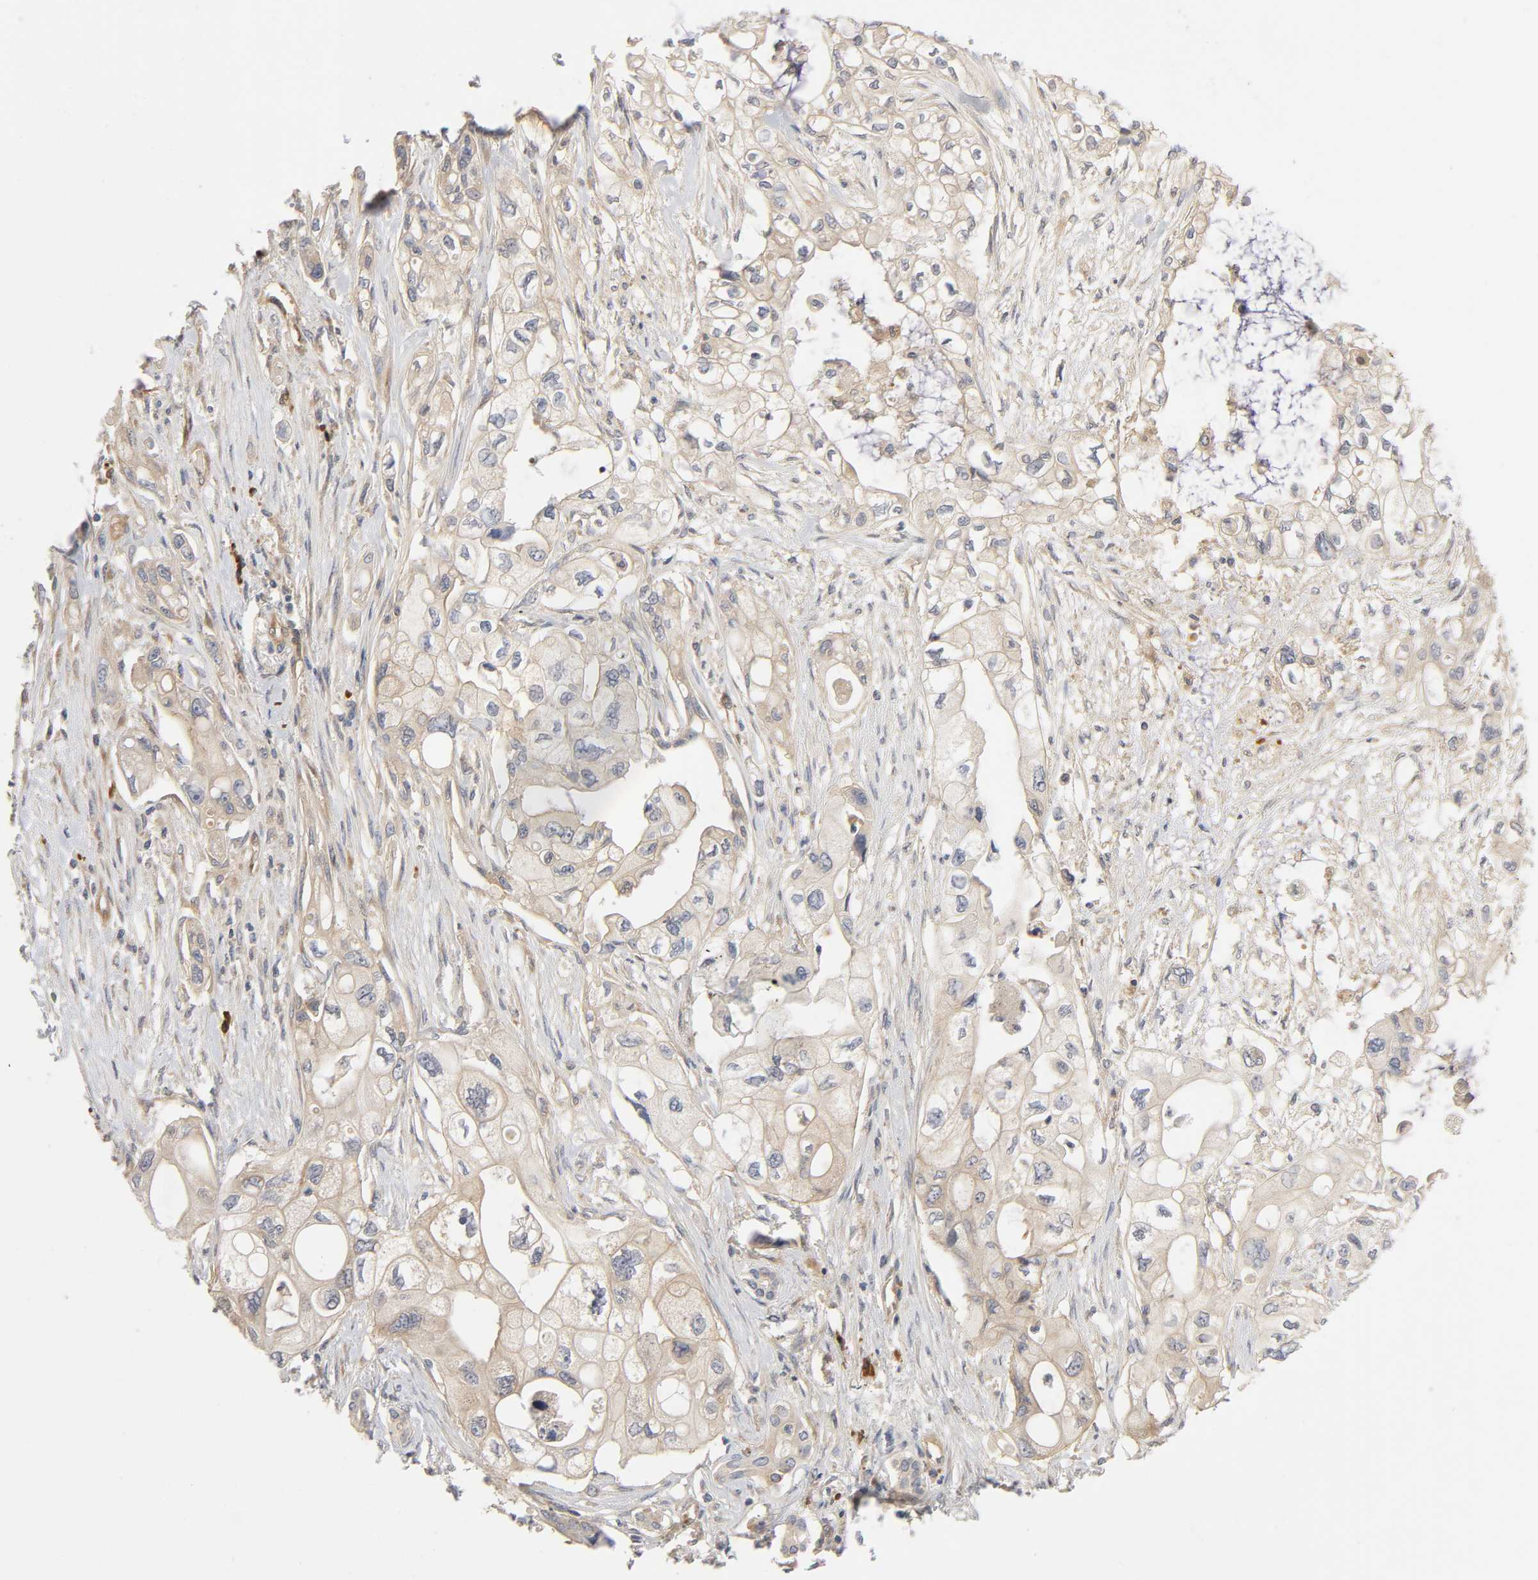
{"staining": {"intensity": "moderate", "quantity": ">75%", "location": "cytoplasmic/membranous"}, "tissue": "pancreatic cancer", "cell_type": "Tumor cells", "image_type": "cancer", "snomed": [{"axis": "morphology", "description": "Normal tissue, NOS"}, {"axis": "topography", "description": "Pancreas"}], "caption": "Immunohistochemical staining of human pancreatic cancer shows moderate cytoplasmic/membranous protein expression in approximately >75% of tumor cells.", "gene": "SCHIP1", "patient": {"sex": "male", "age": 42}}